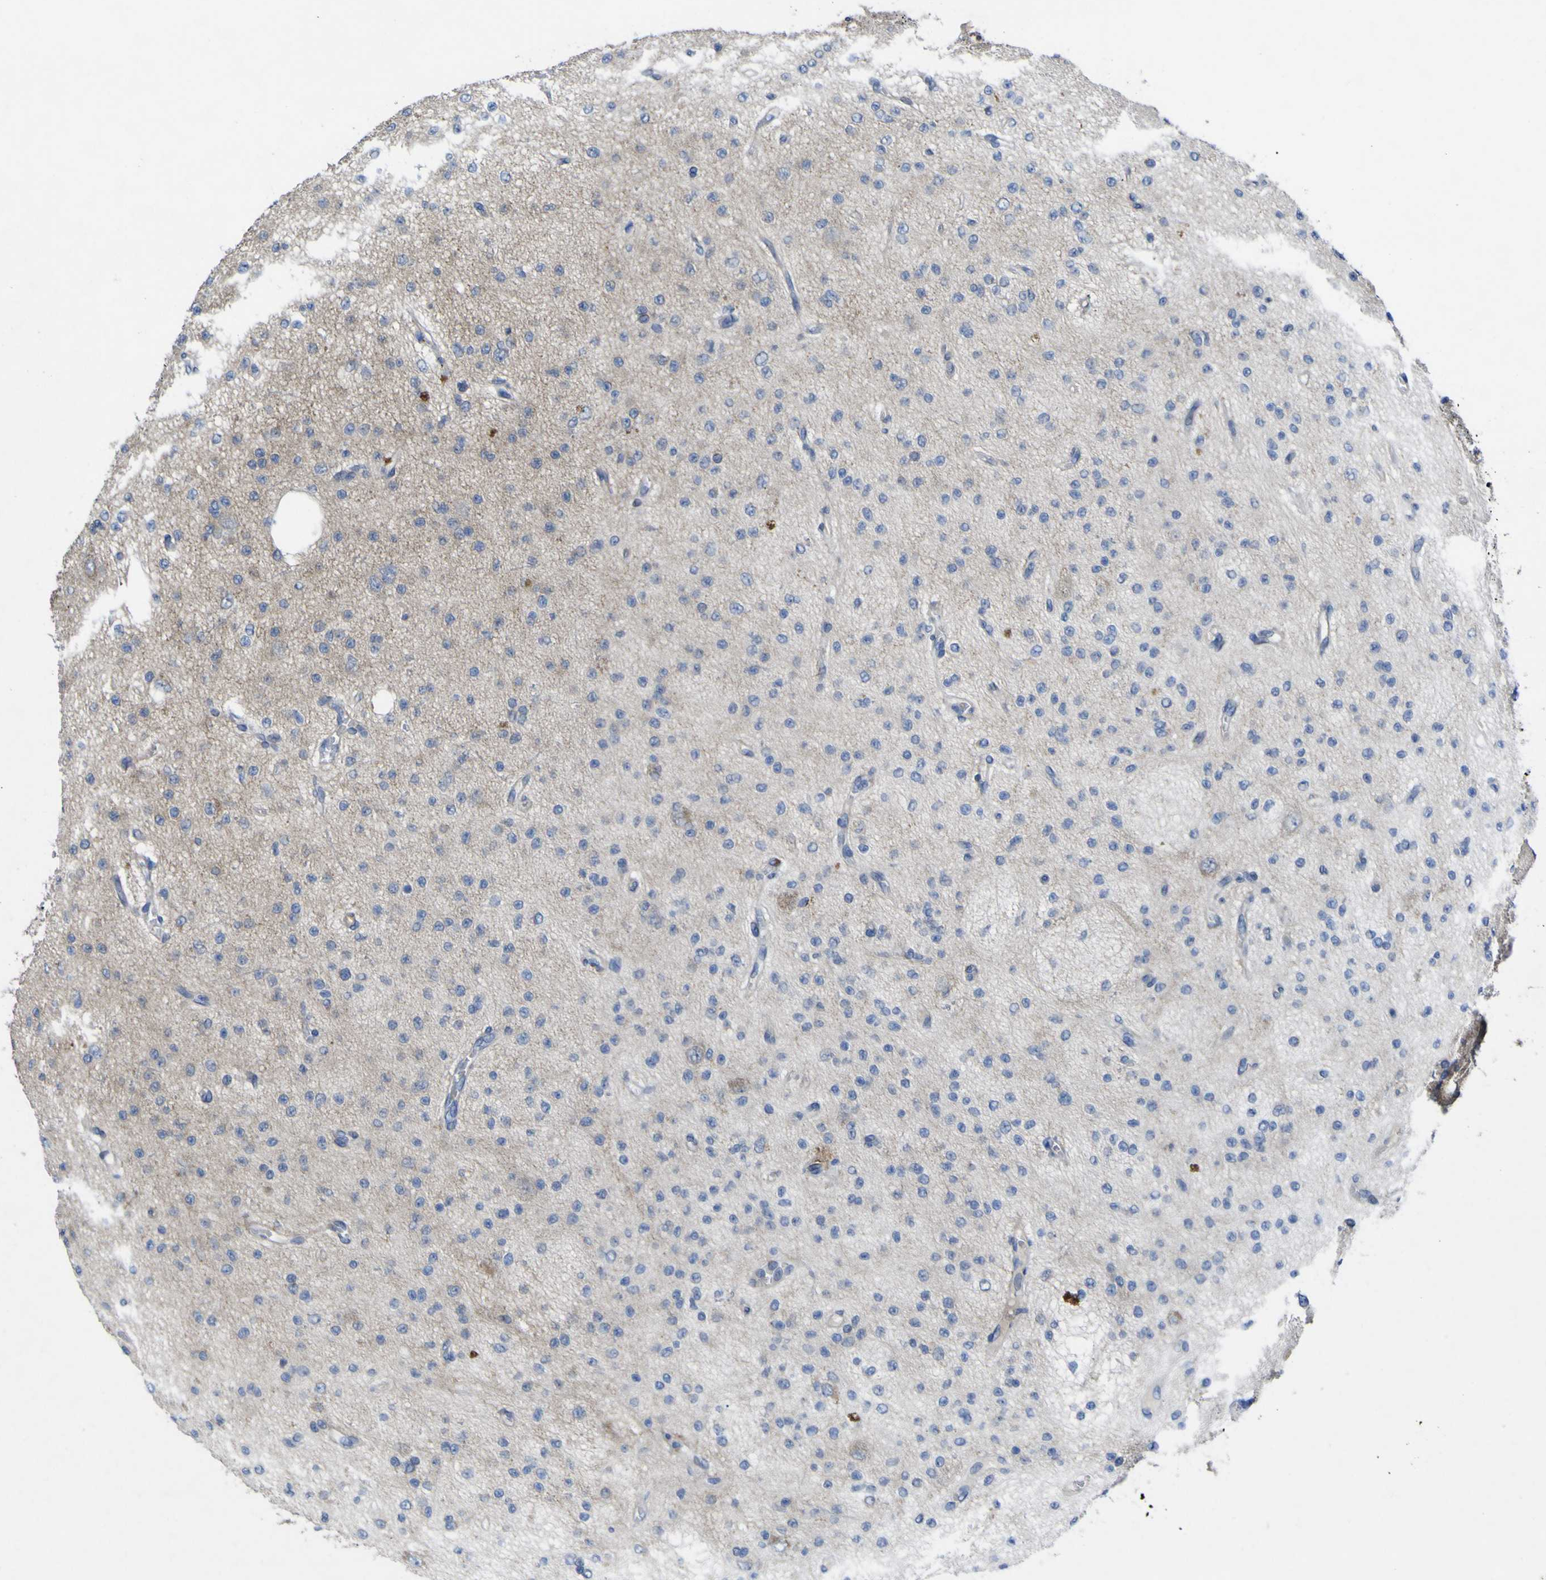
{"staining": {"intensity": "negative", "quantity": "none", "location": "none"}, "tissue": "glioma", "cell_type": "Tumor cells", "image_type": "cancer", "snomed": [{"axis": "morphology", "description": "Glioma, malignant, Low grade"}, {"axis": "topography", "description": "Brain"}], "caption": "There is no significant staining in tumor cells of malignant glioma (low-grade). The staining is performed using DAB brown chromogen with nuclei counter-stained in using hematoxylin.", "gene": "NAV1", "patient": {"sex": "male", "age": 38}}